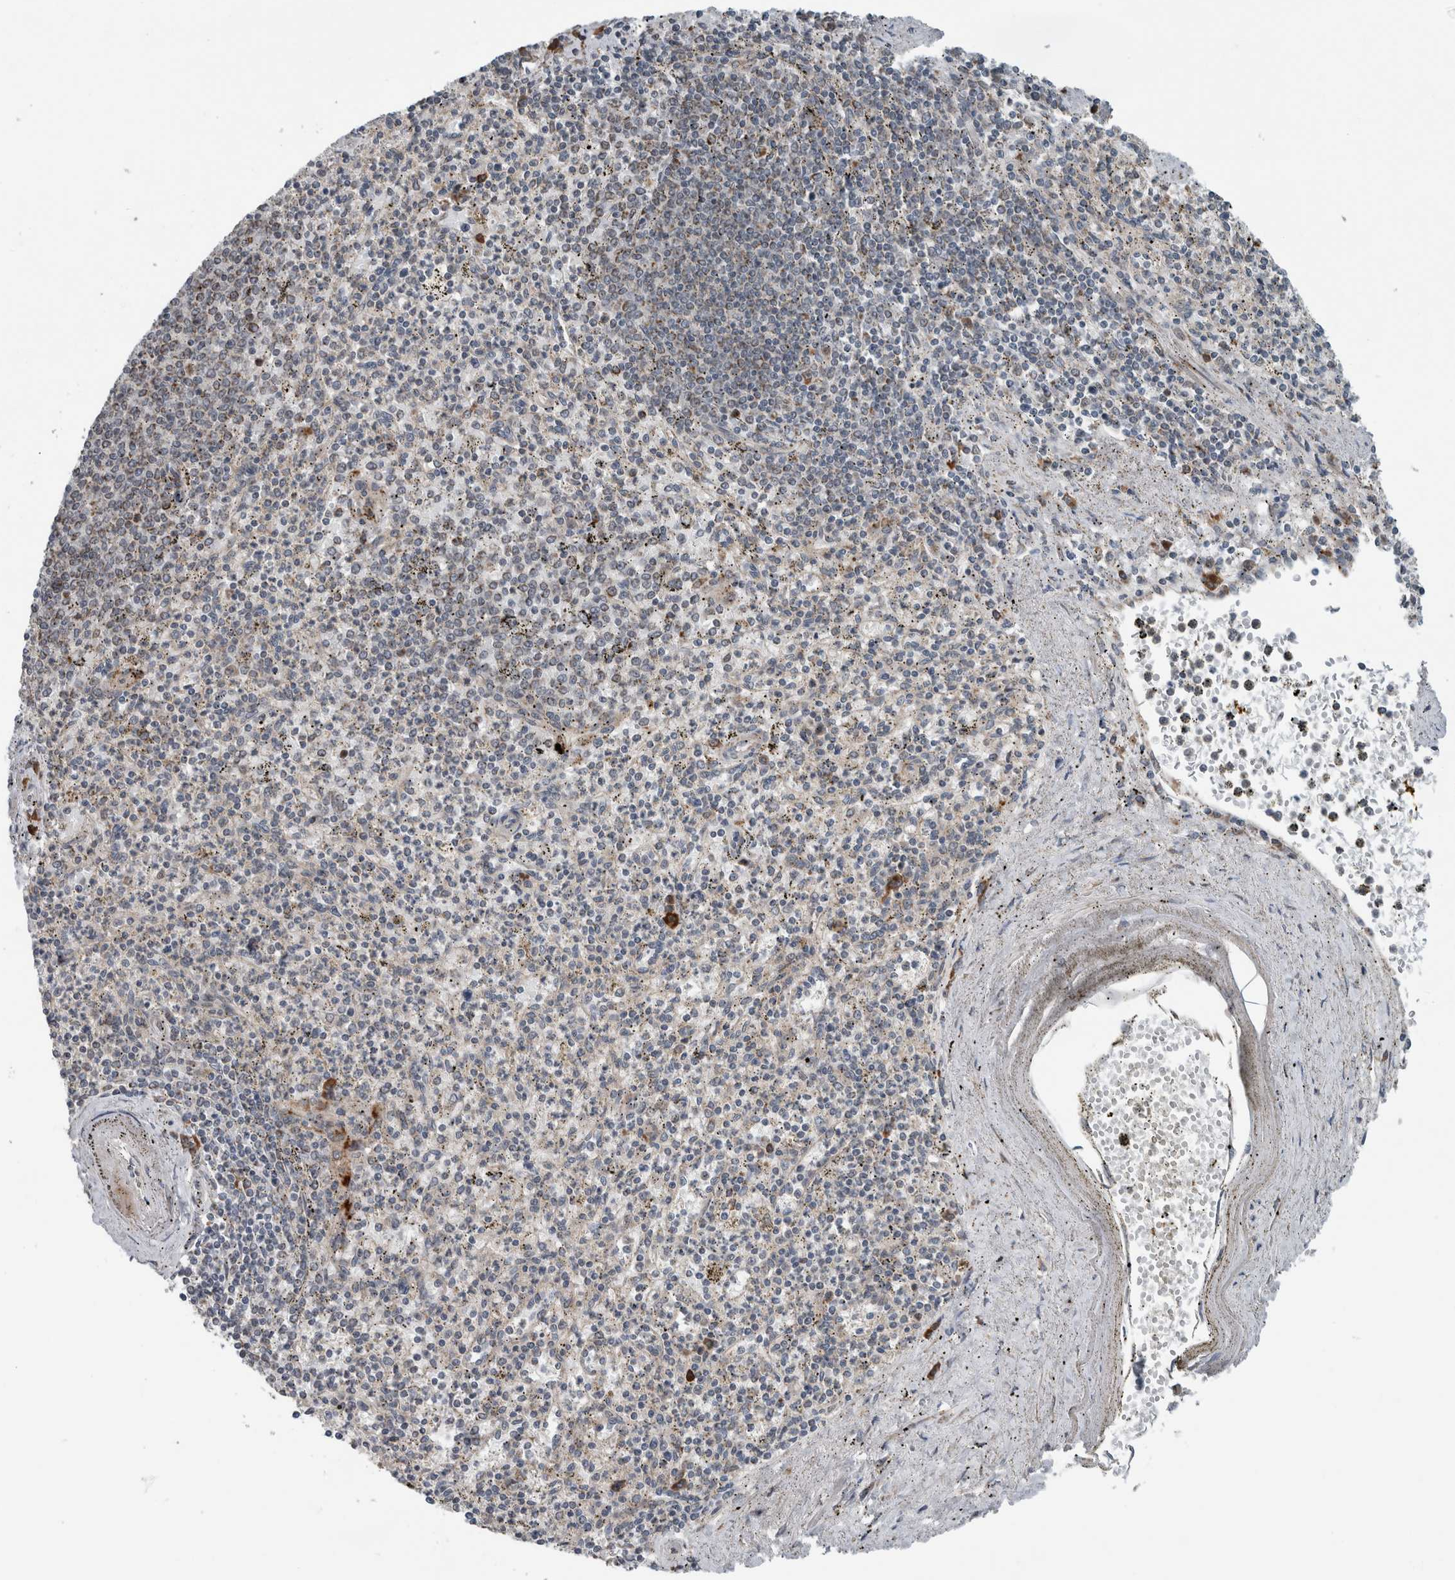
{"staining": {"intensity": "moderate", "quantity": "<25%", "location": "cytoplasmic/membranous"}, "tissue": "spleen", "cell_type": "Cells in red pulp", "image_type": "normal", "snomed": [{"axis": "morphology", "description": "Normal tissue, NOS"}, {"axis": "topography", "description": "Spleen"}], "caption": "An IHC histopathology image of benign tissue is shown. Protein staining in brown shows moderate cytoplasmic/membranous positivity in spleen within cells in red pulp.", "gene": "GBA2", "patient": {"sex": "male", "age": 72}}